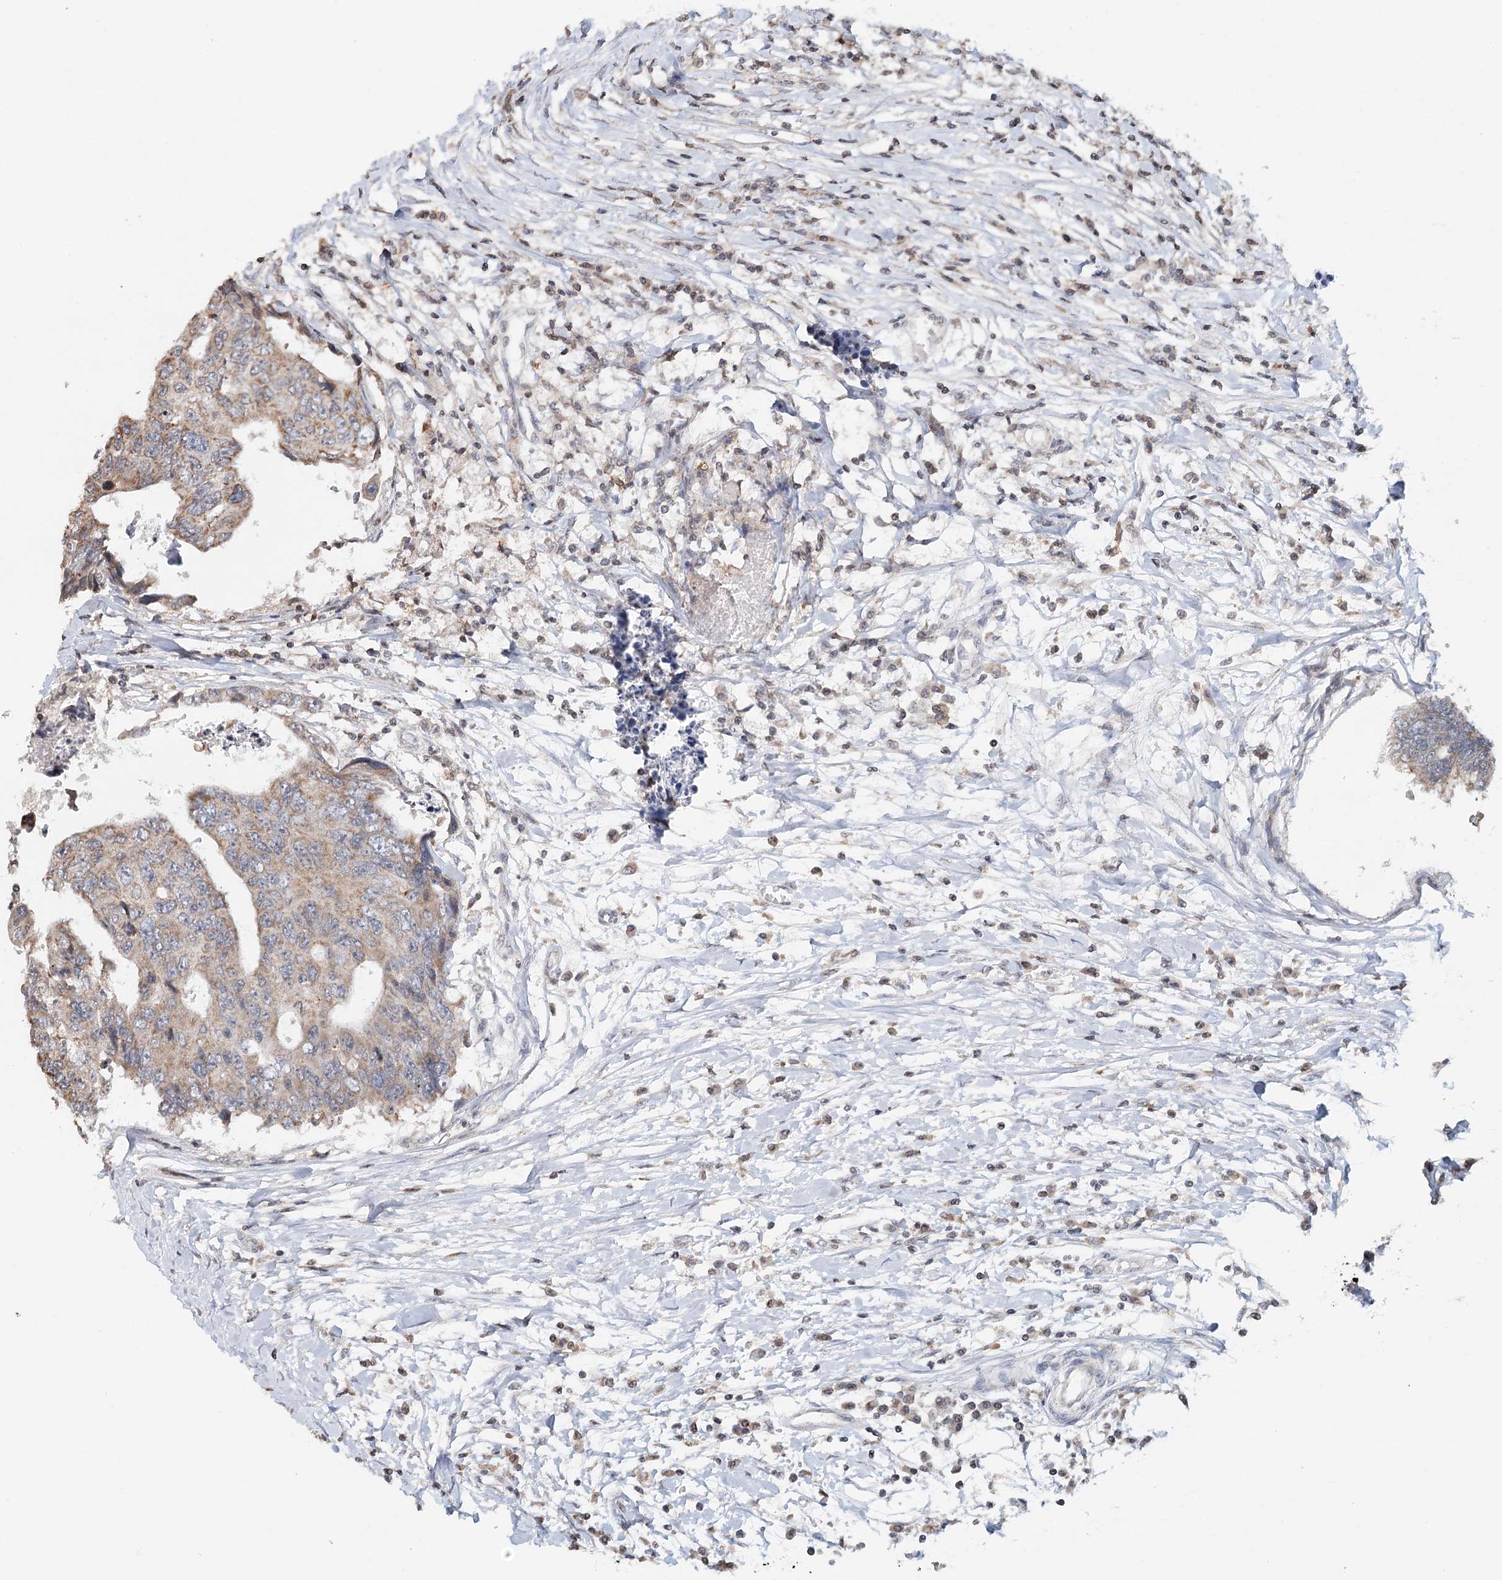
{"staining": {"intensity": "weak", "quantity": ">75%", "location": "cytoplasmic/membranous"}, "tissue": "colorectal cancer", "cell_type": "Tumor cells", "image_type": "cancer", "snomed": [{"axis": "morphology", "description": "Adenocarcinoma, NOS"}, {"axis": "topography", "description": "Rectum"}], "caption": "Immunohistochemical staining of human colorectal adenocarcinoma shows low levels of weak cytoplasmic/membranous expression in approximately >75% of tumor cells.", "gene": "ICOS", "patient": {"sex": "male", "age": 84}}